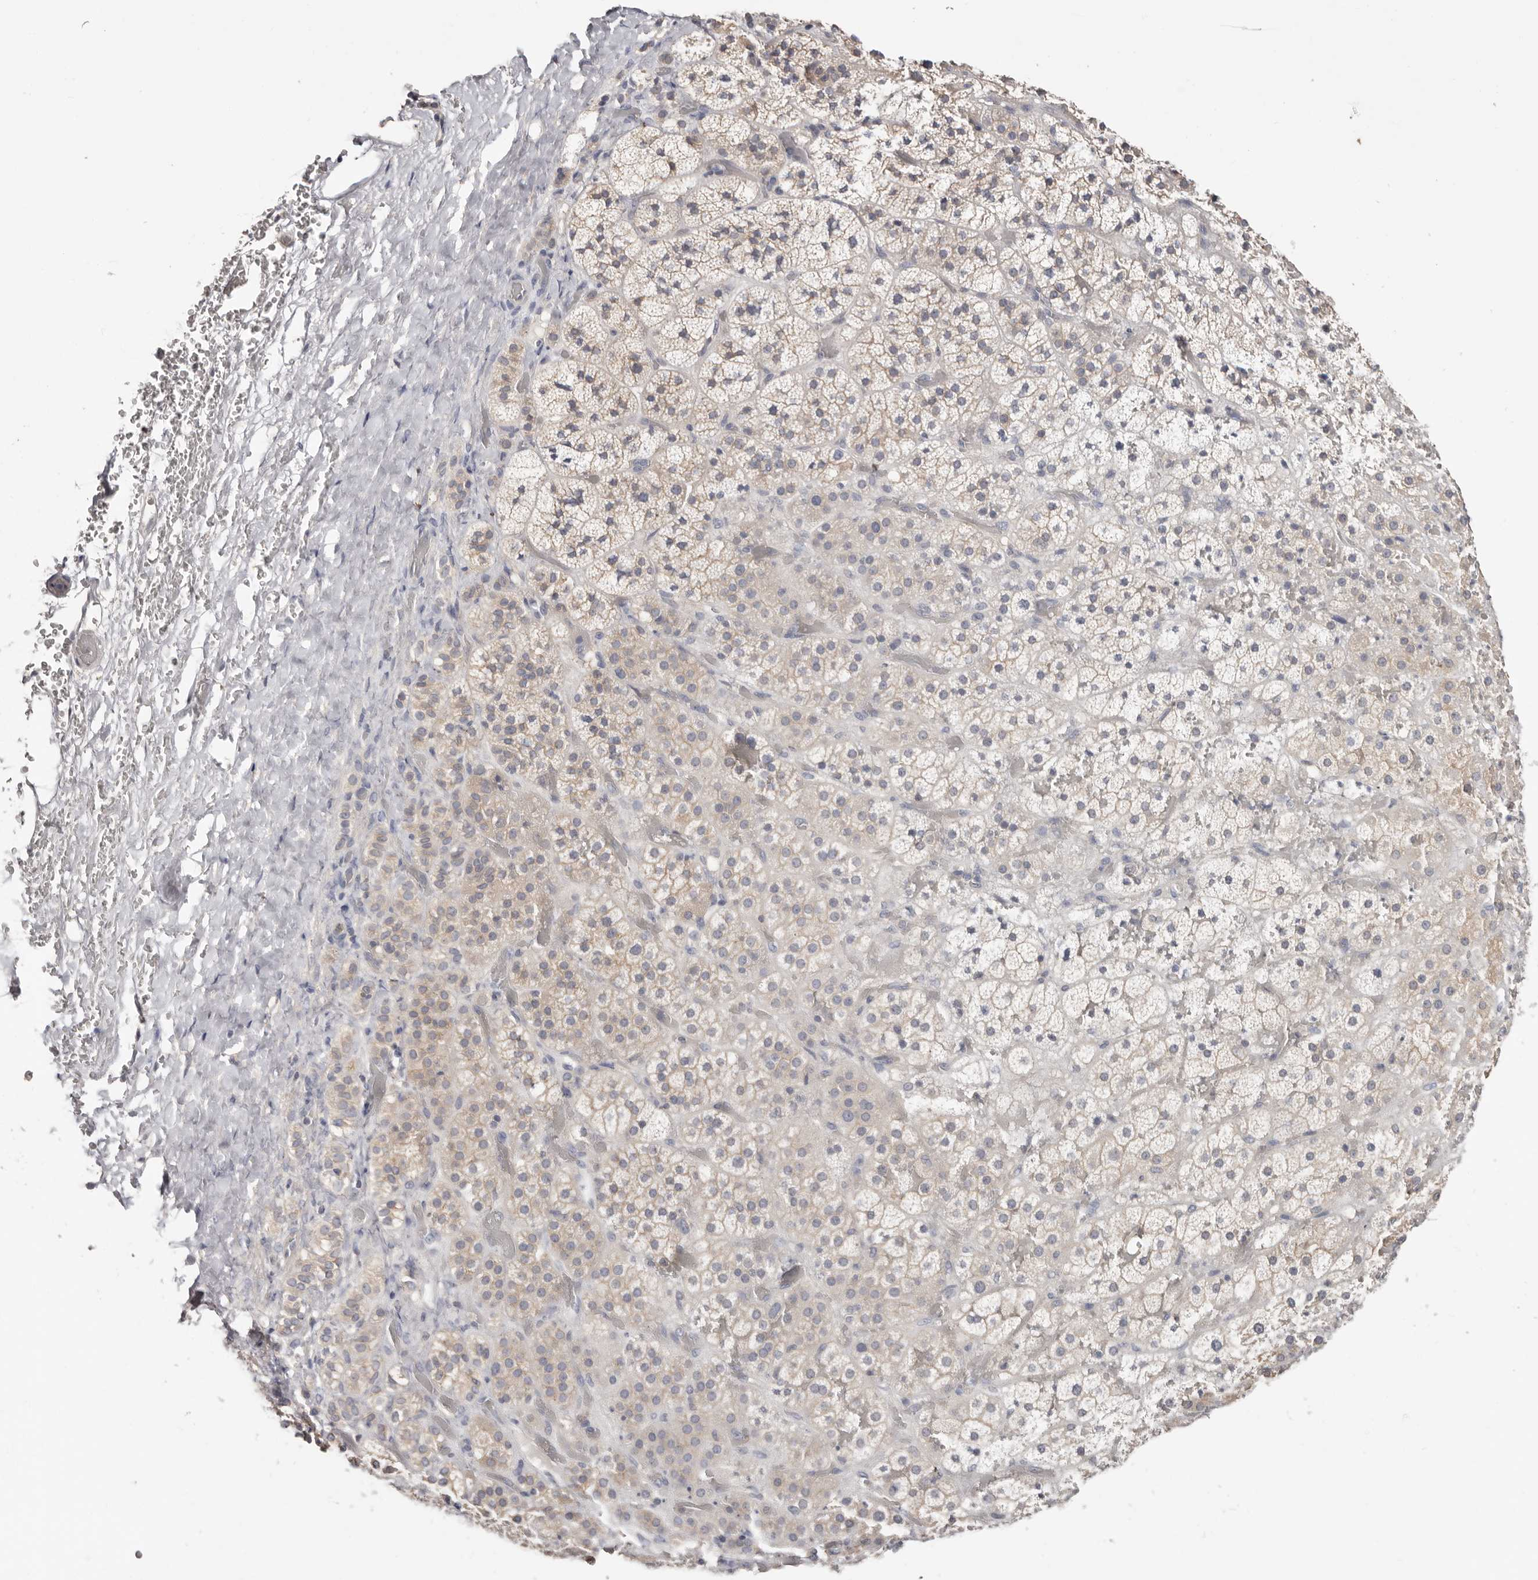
{"staining": {"intensity": "weak", "quantity": "<25%", "location": "cytoplasmic/membranous"}, "tissue": "adrenal gland", "cell_type": "Glandular cells", "image_type": "normal", "snomed": [{"axis": "morphology", "description": "Normal tissue, NOS"}, {"axis": "topography", "description": "Adrenal gland"}], "caption": "Human adrenal gland stained for a protein using immunohistochemistry (IHC) reveals no positivity in glandular cells.", "gene": "S100A14", "patient": {"sex": "male", "age": 57}}